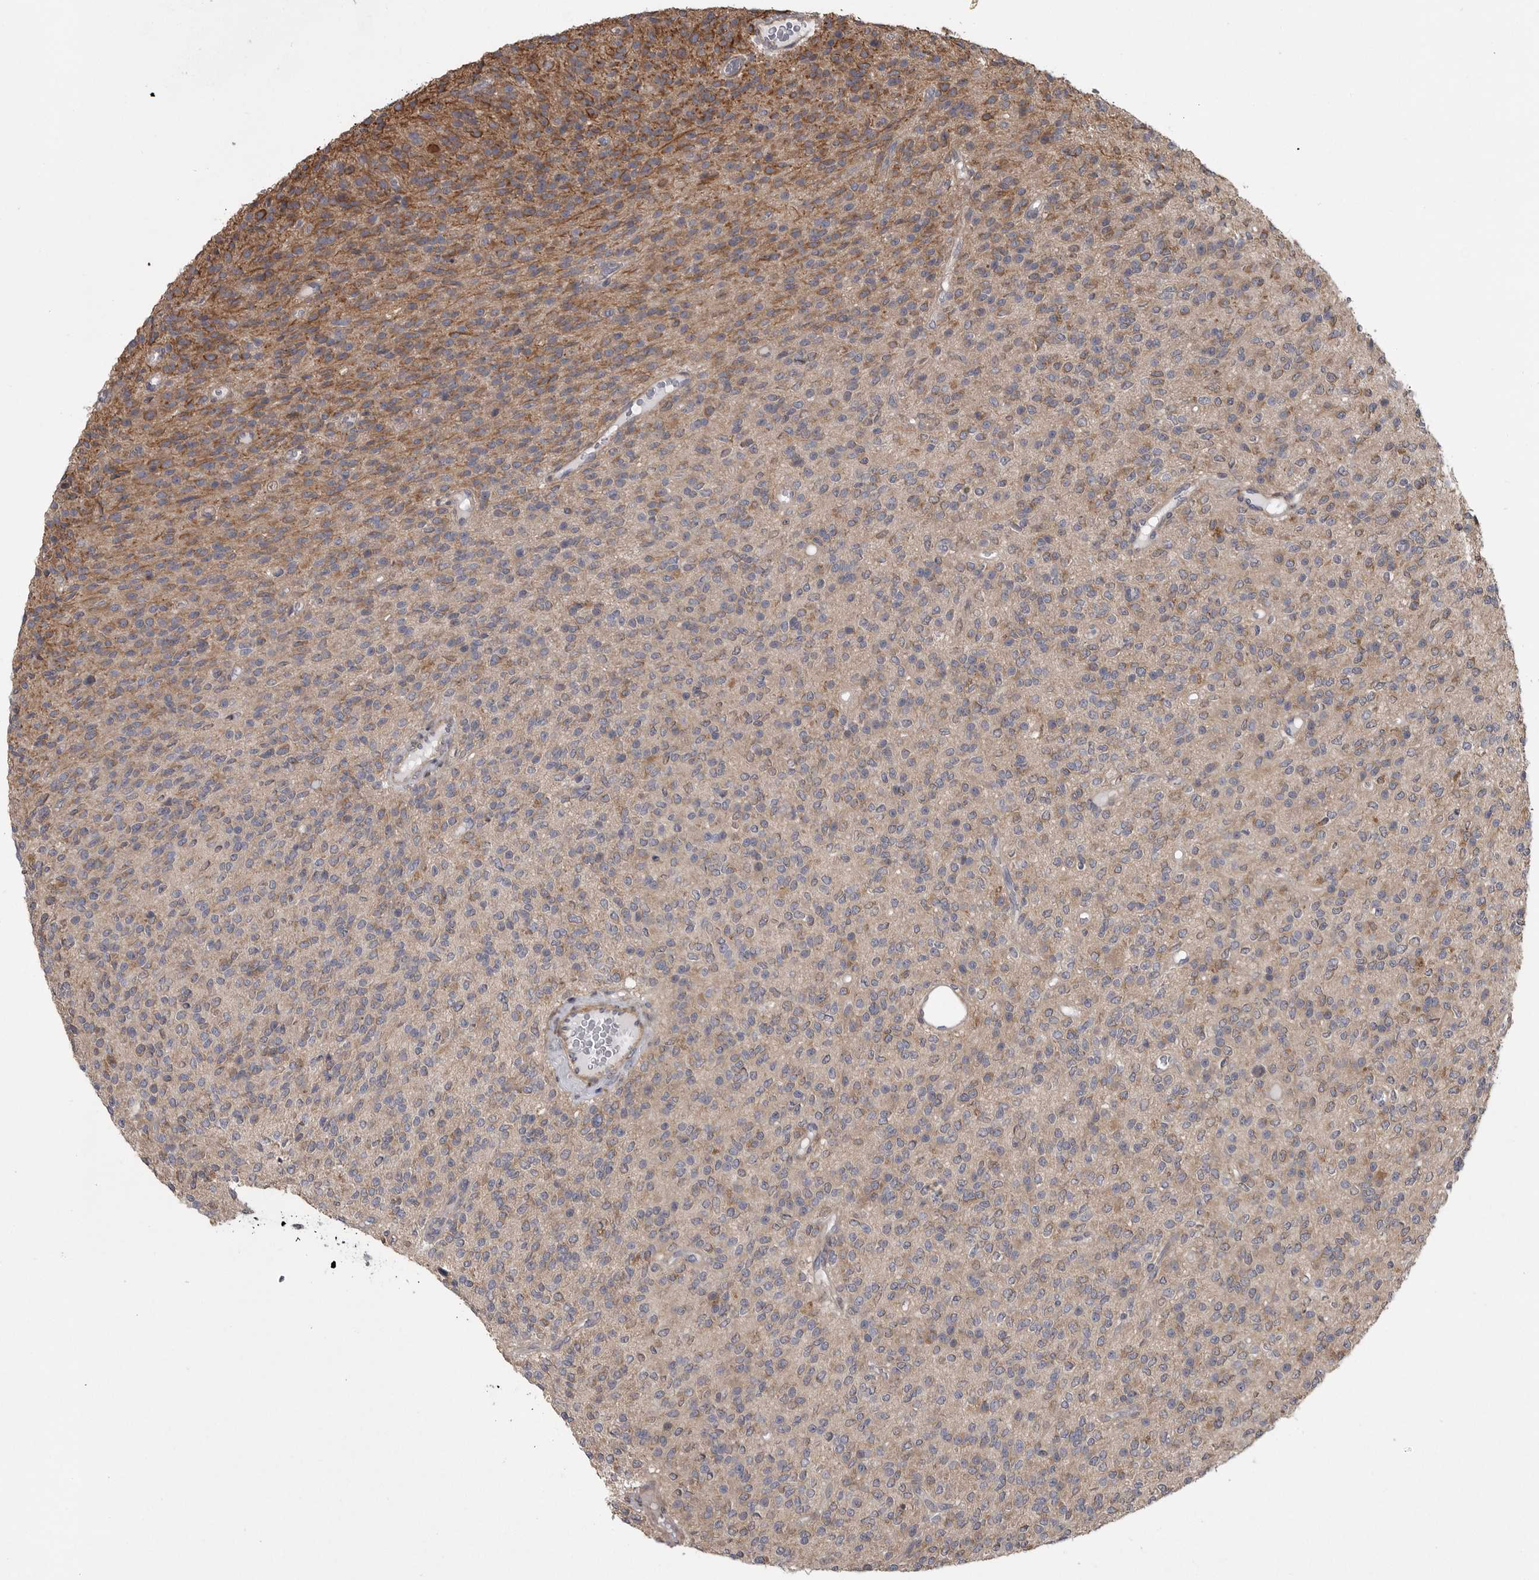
{"staining": {"intensity": "moderate", "quantity": "<25%", "location": "cytoplasmic/membranous"}, "tissue": "glioma", "cell_type": "Tumor cells", "image_type": "cancer", "snomed": [{"axis": "morphology", "description": "Glioma, malignant, High grade"}, {"axis": "topography", "description": "Brain"}], "caption": "This is a micrograph of immunohistochemistry staining of malignant glioma (high-grade), which shows moderate expression in the cytoplasmic/membranous of tumor cells.", "gene": "ZNRF1", "patient": {"sex": "male", "age": 34}}